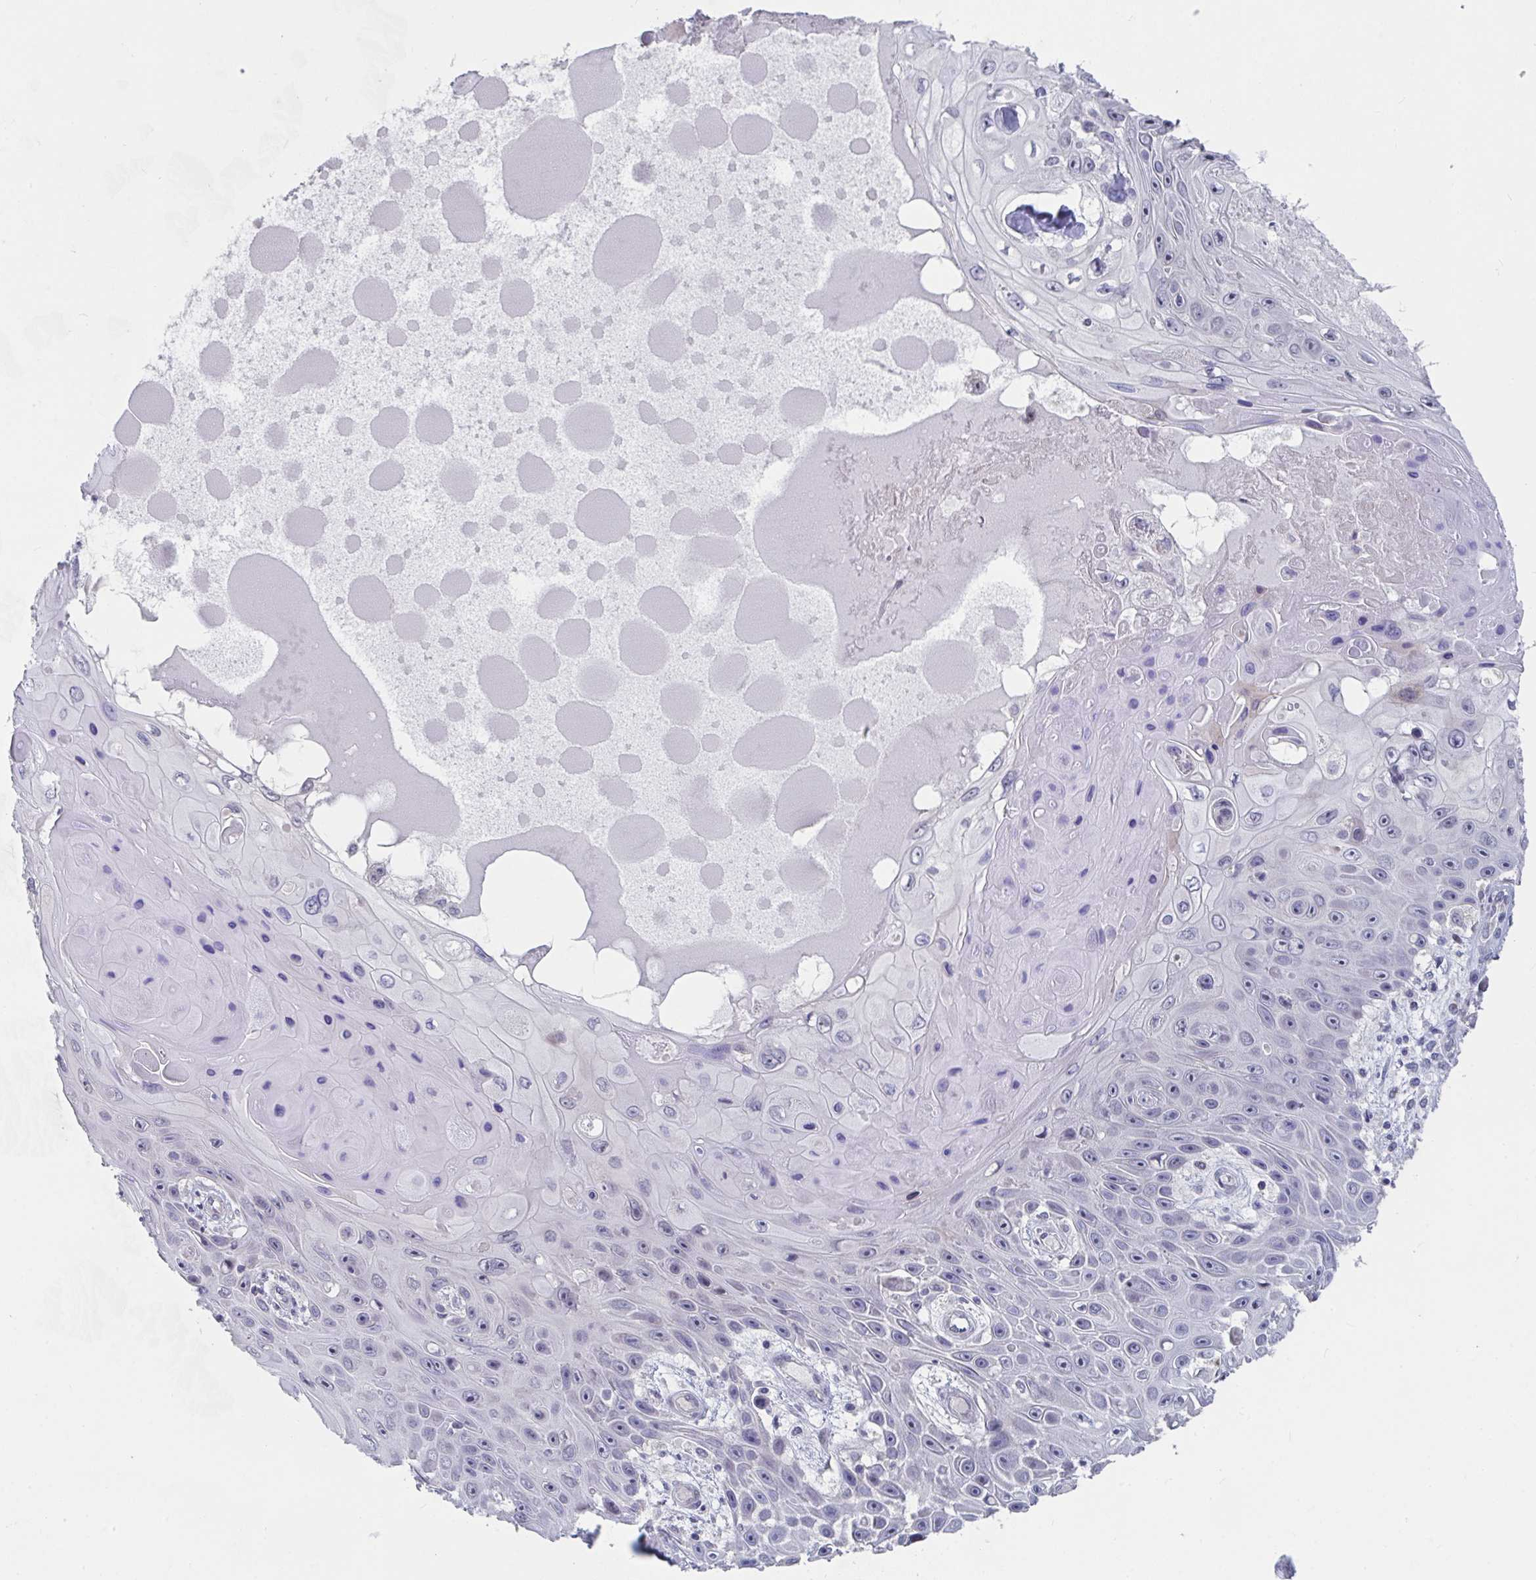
{"staining": {"intensity": "negative", "quantity": "none", "location": "none"}, "tissue": "skin cancer", "cell_type": "Tumor cells", "image_type": "cancer", "snomed": [{"axis": "morphology", "description": "Squamous cell carcinoma, NOS"}, {"axis": "topography", "description": "Skin"}], "caption": "Tumor cells are negative for protein expression in human skin cancer (squamous cell carcinoma).", "gene": "FAM156B", "patient": {"sex": "male", "age": 82}}